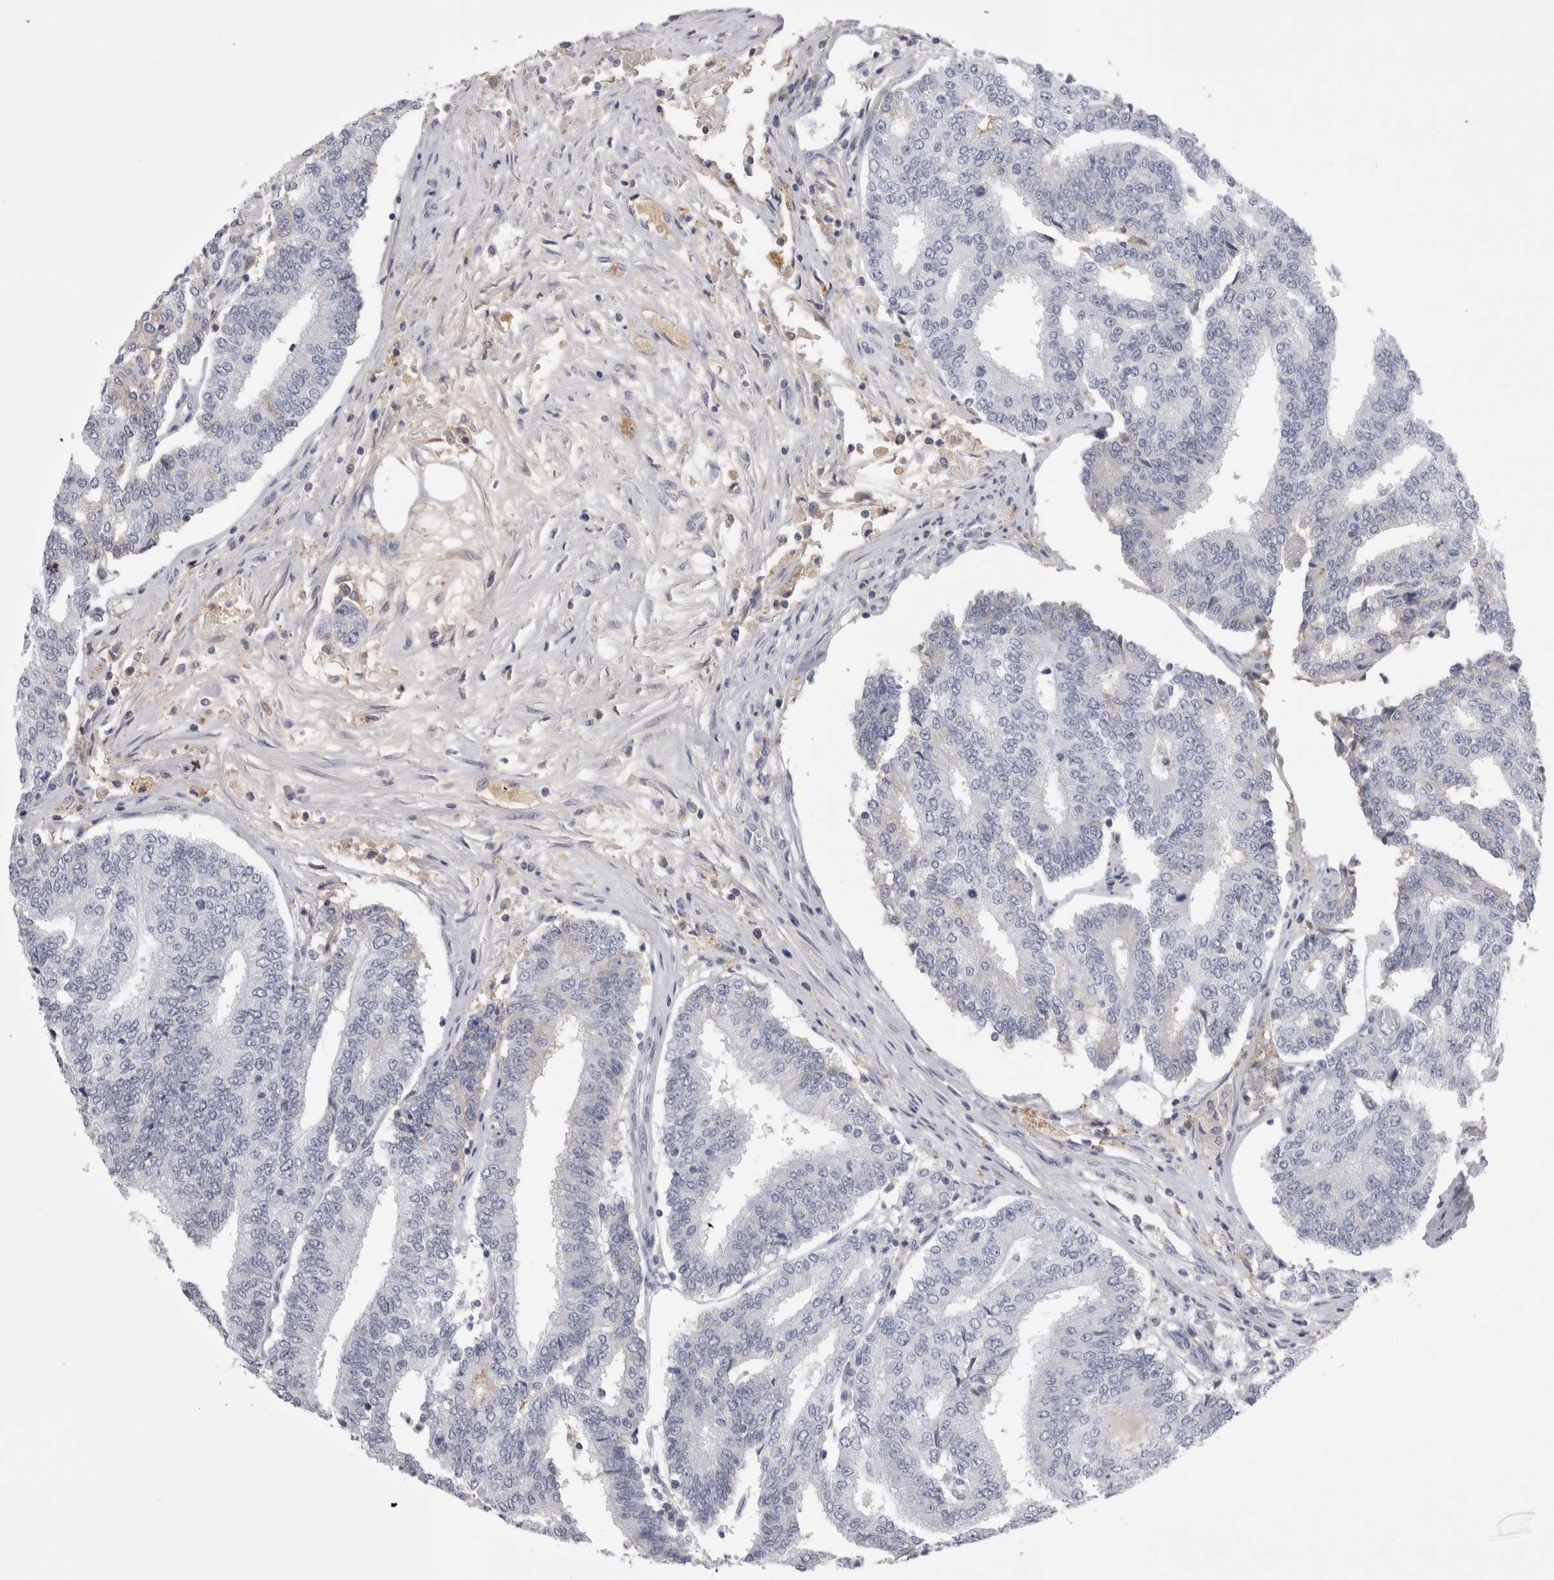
{"staining": {"intensity": "negative", "quantity": "none", "location": "none"}, "tissue": "prostate cancer", "cell_type": "Tumor cells", "image_type": "cancer", "snomed": [{"axis": "morphology", "description": "Normal tissue, NOS"}, {"axis": "morphology", "description": "Adenocarcinoma, High grade"}, {"axis": "topography", "description": "Prostate"}, {"axis": "topography", "description": "Seminal veicle"}], "caption": "Micrograph shows no protein staining in tumor cells of high-grade adenocarcinoma (prostate) tissue.", "gene": "SAA4", "patient": {"sex": "male", "age": 55}}